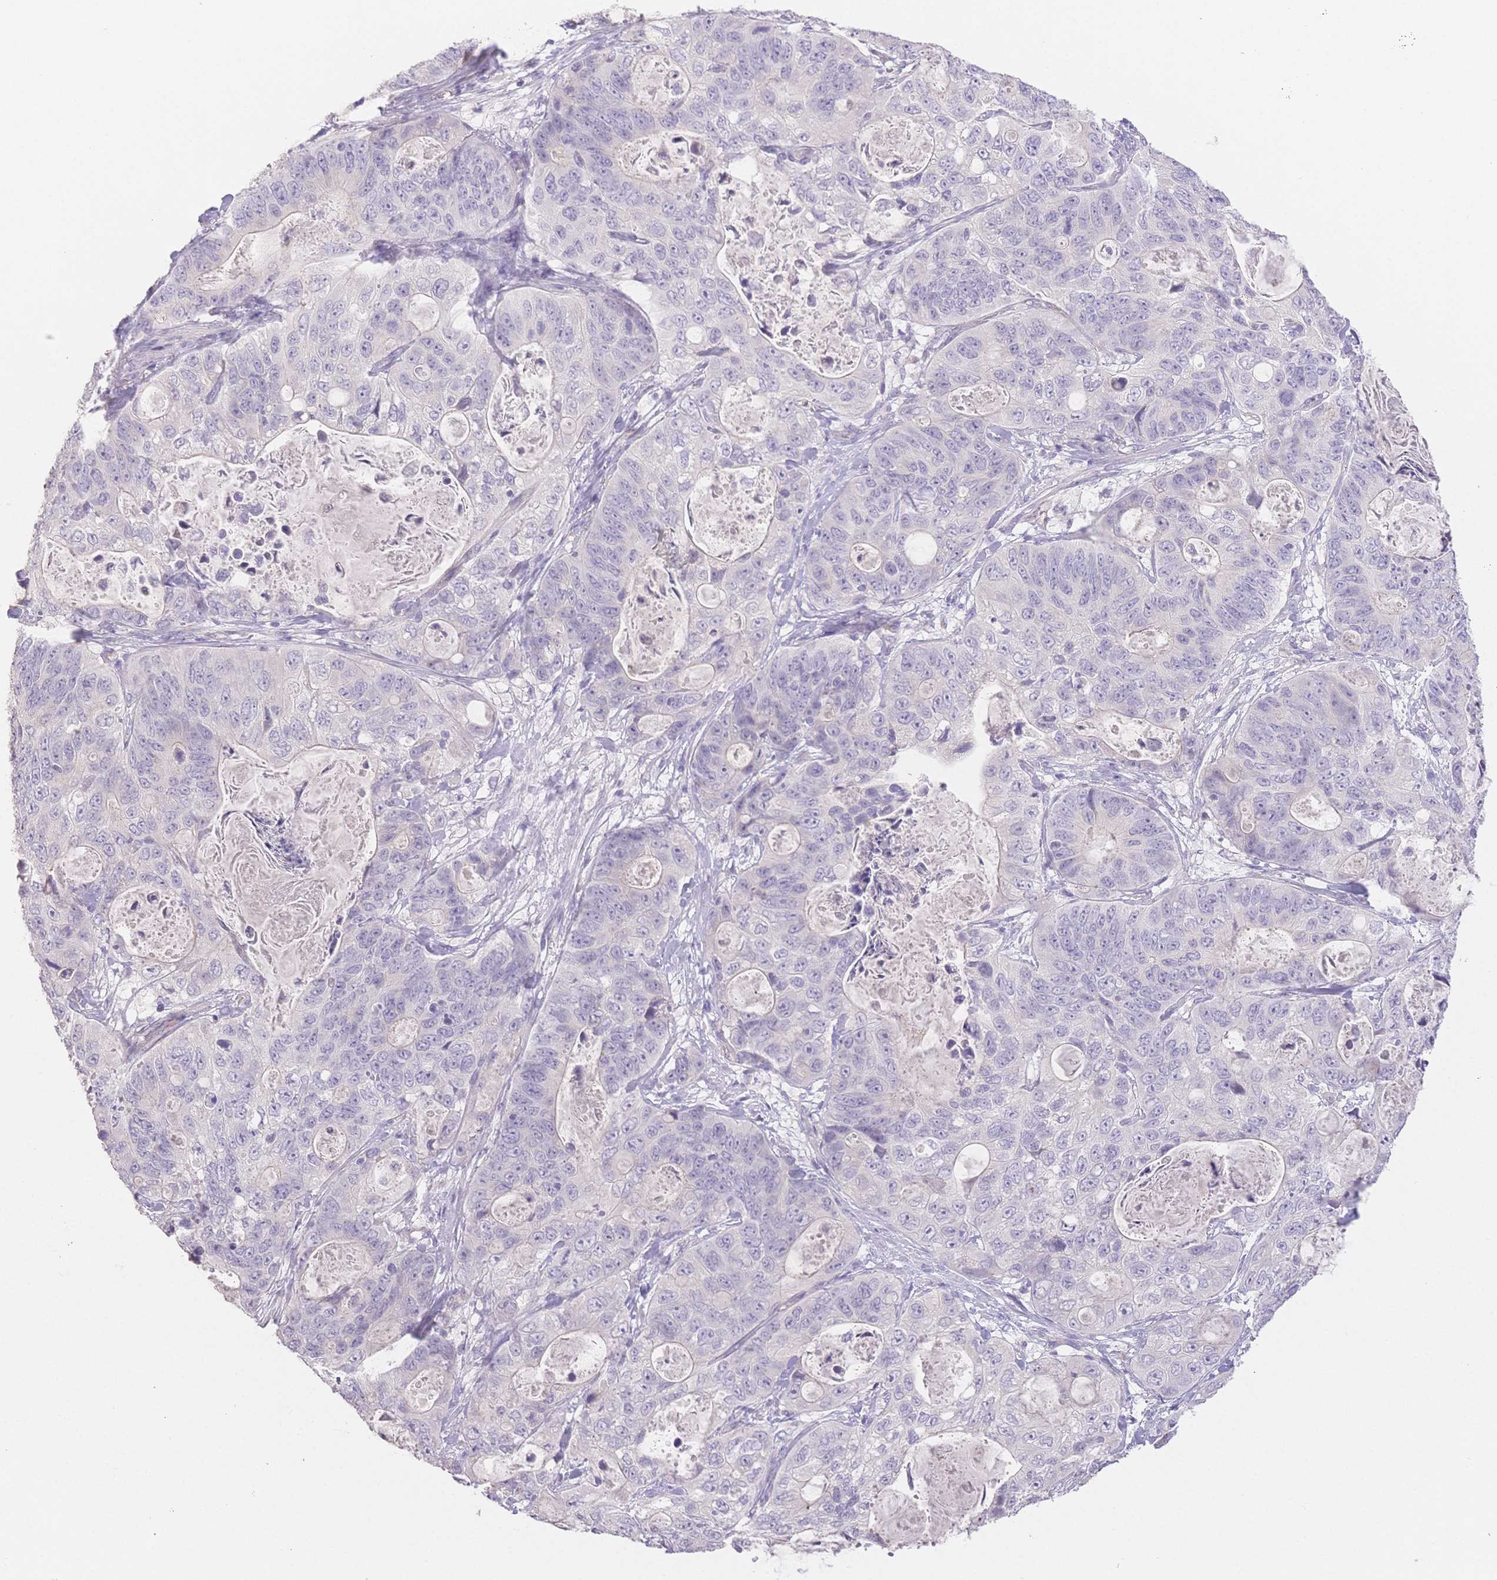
{"staining": {"intensity": "negative", "quantity": "none", "location": "none"}, "tissue": "stomach cancer", "cell_type": "Tumor cells", "image_type": "cancer", "snomed": [{"axis": "morphology", "description": "Normal tissue, NOS"}, {"axis": "morphology", "description": "Adenocarcinoma, NOS"}, {"axis": "topography", "description": "Stomach"}], "caption": "This is a histopathology image of immunohistochemistry (IHC) staining of stomach cancer, which shows no staining in tumor cells.", "gene": "SUV39H2", "patient": {"sex": "female", "age": 89}}